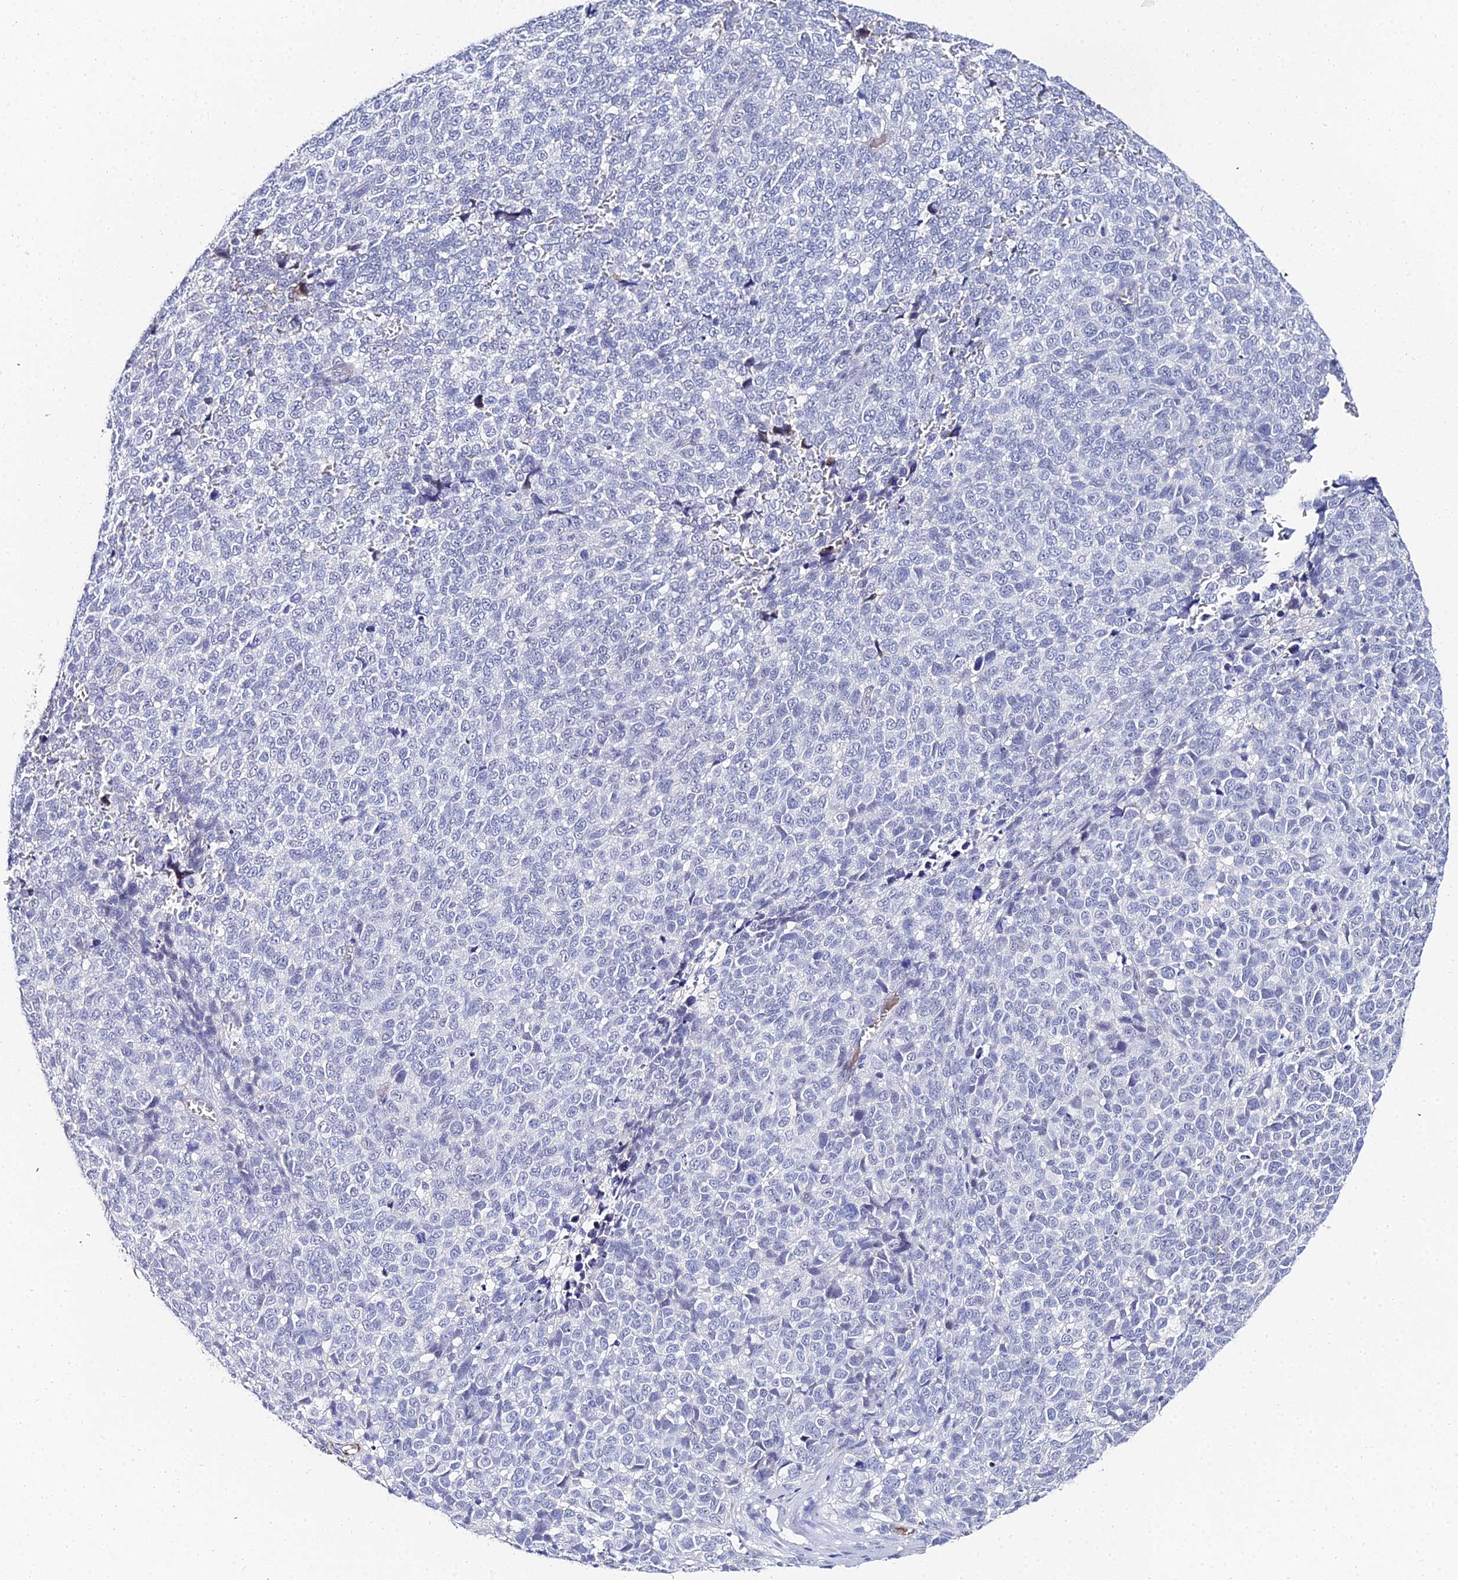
{"staining": {"intensity": "negative", "quantity": "none", "location": "none"}, "tissue": "melanoma", "cell_type": "Tumor cells", "image_type": "cancer", "snomed": [{"axis": "morphology", "description": "Malignant melanoma, NOS"}, {"axis": "topography", "description": "Nose, NOS"}], "caption": "Photomicrograph shows no significant protein expression in tumor cells of malignant melanoma.", "gene": "KRT17", "patient": {"sex": "female", "age": 48}}